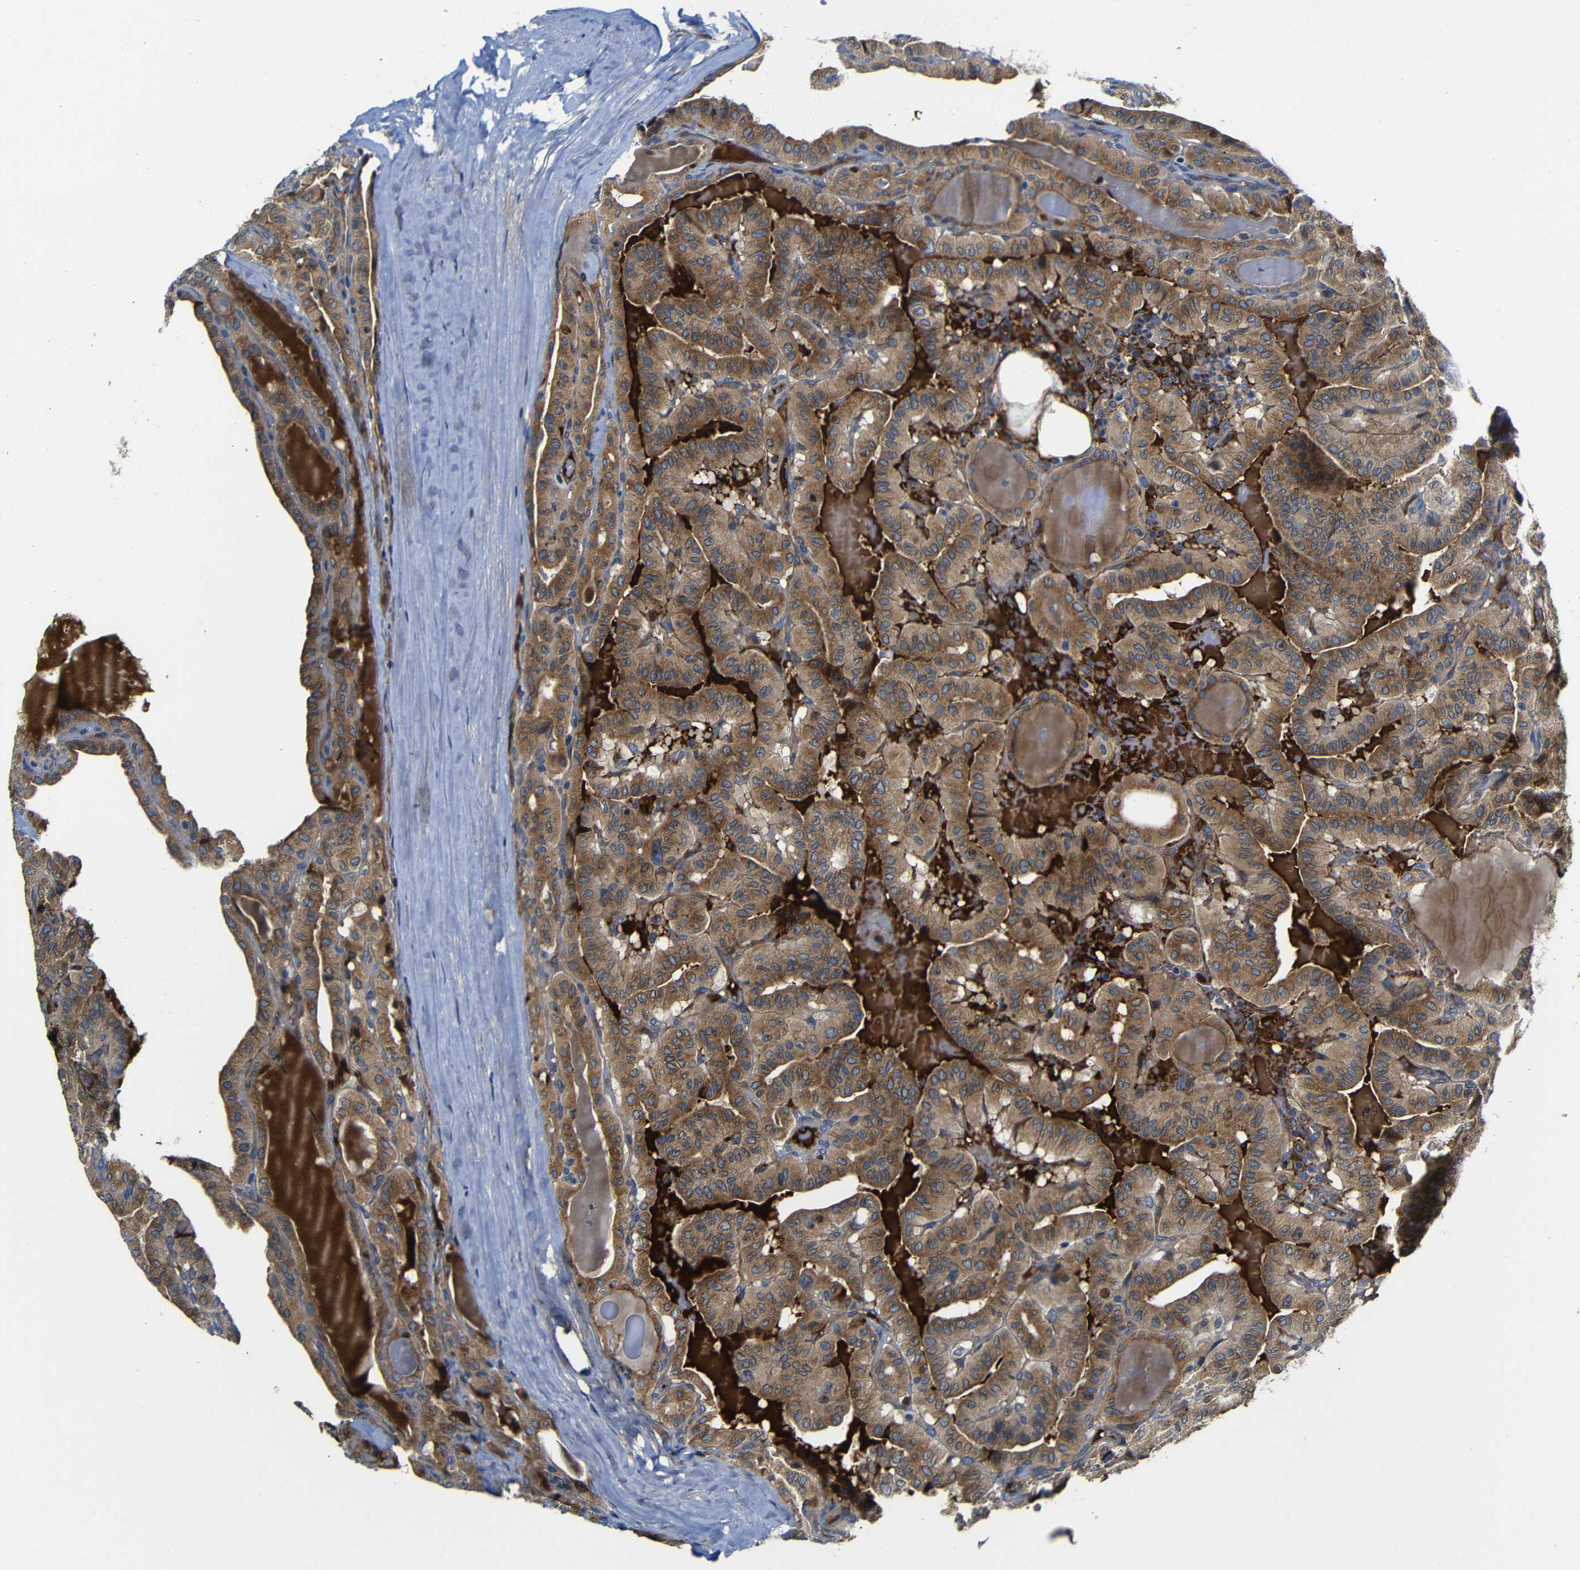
{"staining": {"intensity": "moderate", "quantity": ">75%", "location": "cytoplasmic/membranous"}, "tissue": "head and neck cancer", "cell_type": "Tumor cells", "image_type": "cancer", "snomed": [{"axis": "morphology", "description": "Squamous cell carcinoma, NOS"}, {"axis": "topography", "description": "Oral tissue"}, {"axis": "topography", "description": "Head-Neck"}], "caption": "Squamous cell carcinoma (head and neck) stained for a protein (brown) shows moderate cytoplasmic/membranous positive expression in about >75% of tumor cells.", "gene": "CLCC1", "patient": {"sex": "female", "age": 50}}